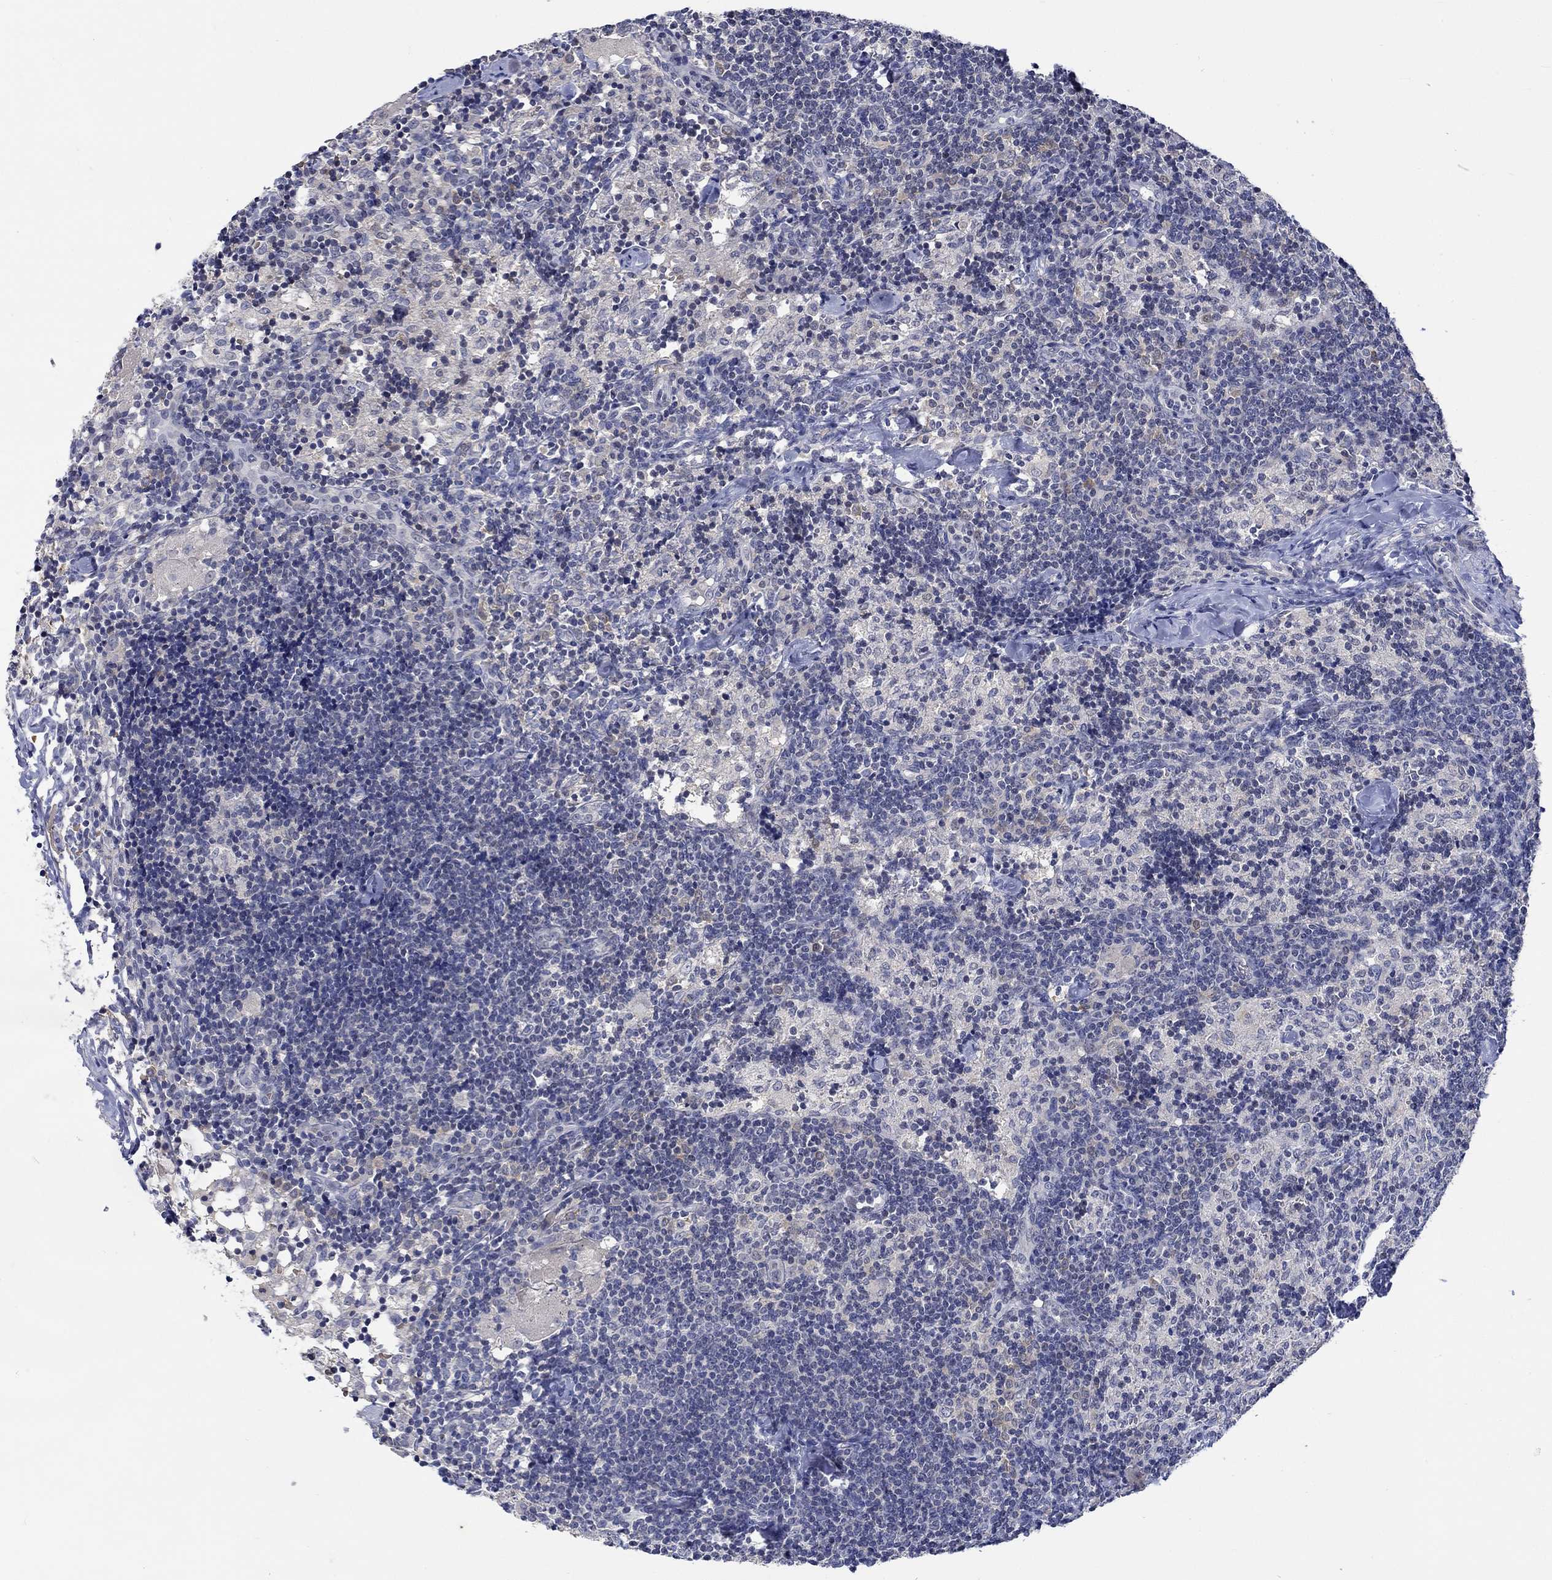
{"staining": {"intensity": "weak", "quantity": "<25%", "location": "cytoplasmic/membranous"}, "tissue": "lymph node", "cell_type": "Non-germinal center cells", "image_type": "normal", "snomed": [{"axis": "morphology", "description": "Normal tissue, NOS"}, {"axis": "topography", "description": "Lymph node"}], "caption": "Image shows no protein positivity in non-germinal center cells of unremarkable lymph node. The staining is performed using DAB (3,3'-diaminobenzidine) brown chromogen with nuclei counter-stained in using hematoxylin.", "gene": "WASF1", "patient": {"sex": "female", "age": 52}}